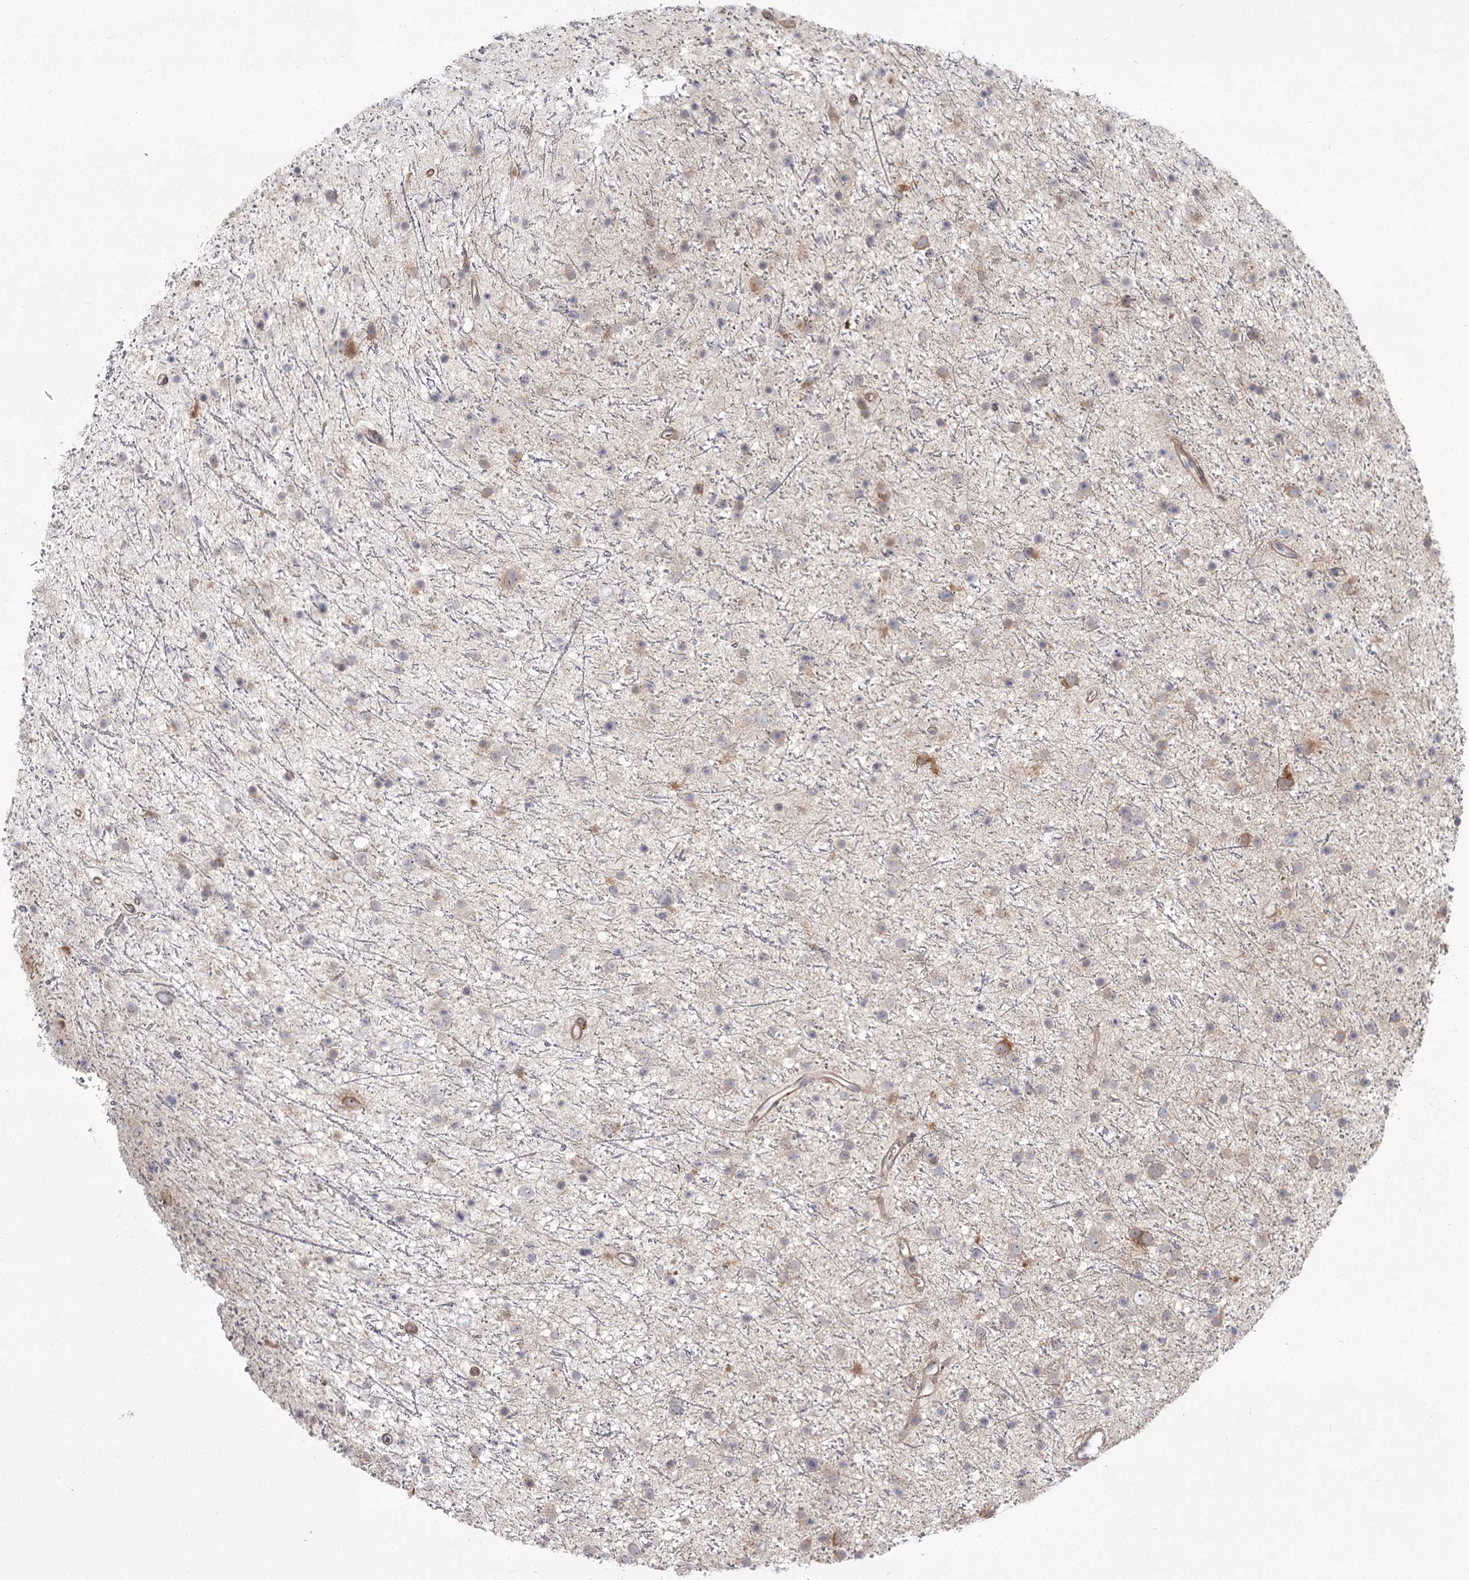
{"staining": {"intensity": "weak", "quantity": "<25%", "location": "cytoplasmic/membranous"}, "tissue": "glioma", "cell_type": "Tumor cells", "image_type": "cancer", "snomed": [{"axis": "morphology", "description": "Glioma, malignant, Low grade"}, {"axis": "topography", "description": "Cerebral cortex"}], "caption": "This histopathology image is of glioma stained with IHC to label a protein in brown with the nuclei are counter-stained blue. There is no positivity in tumor cells. (Brightfield microscopy of DAB (3,3'-diaminobenzidine) immunohistochemistry at high magnification).", "gene": "CCNG2", "patient": {"sex": "female", "age": 39}}